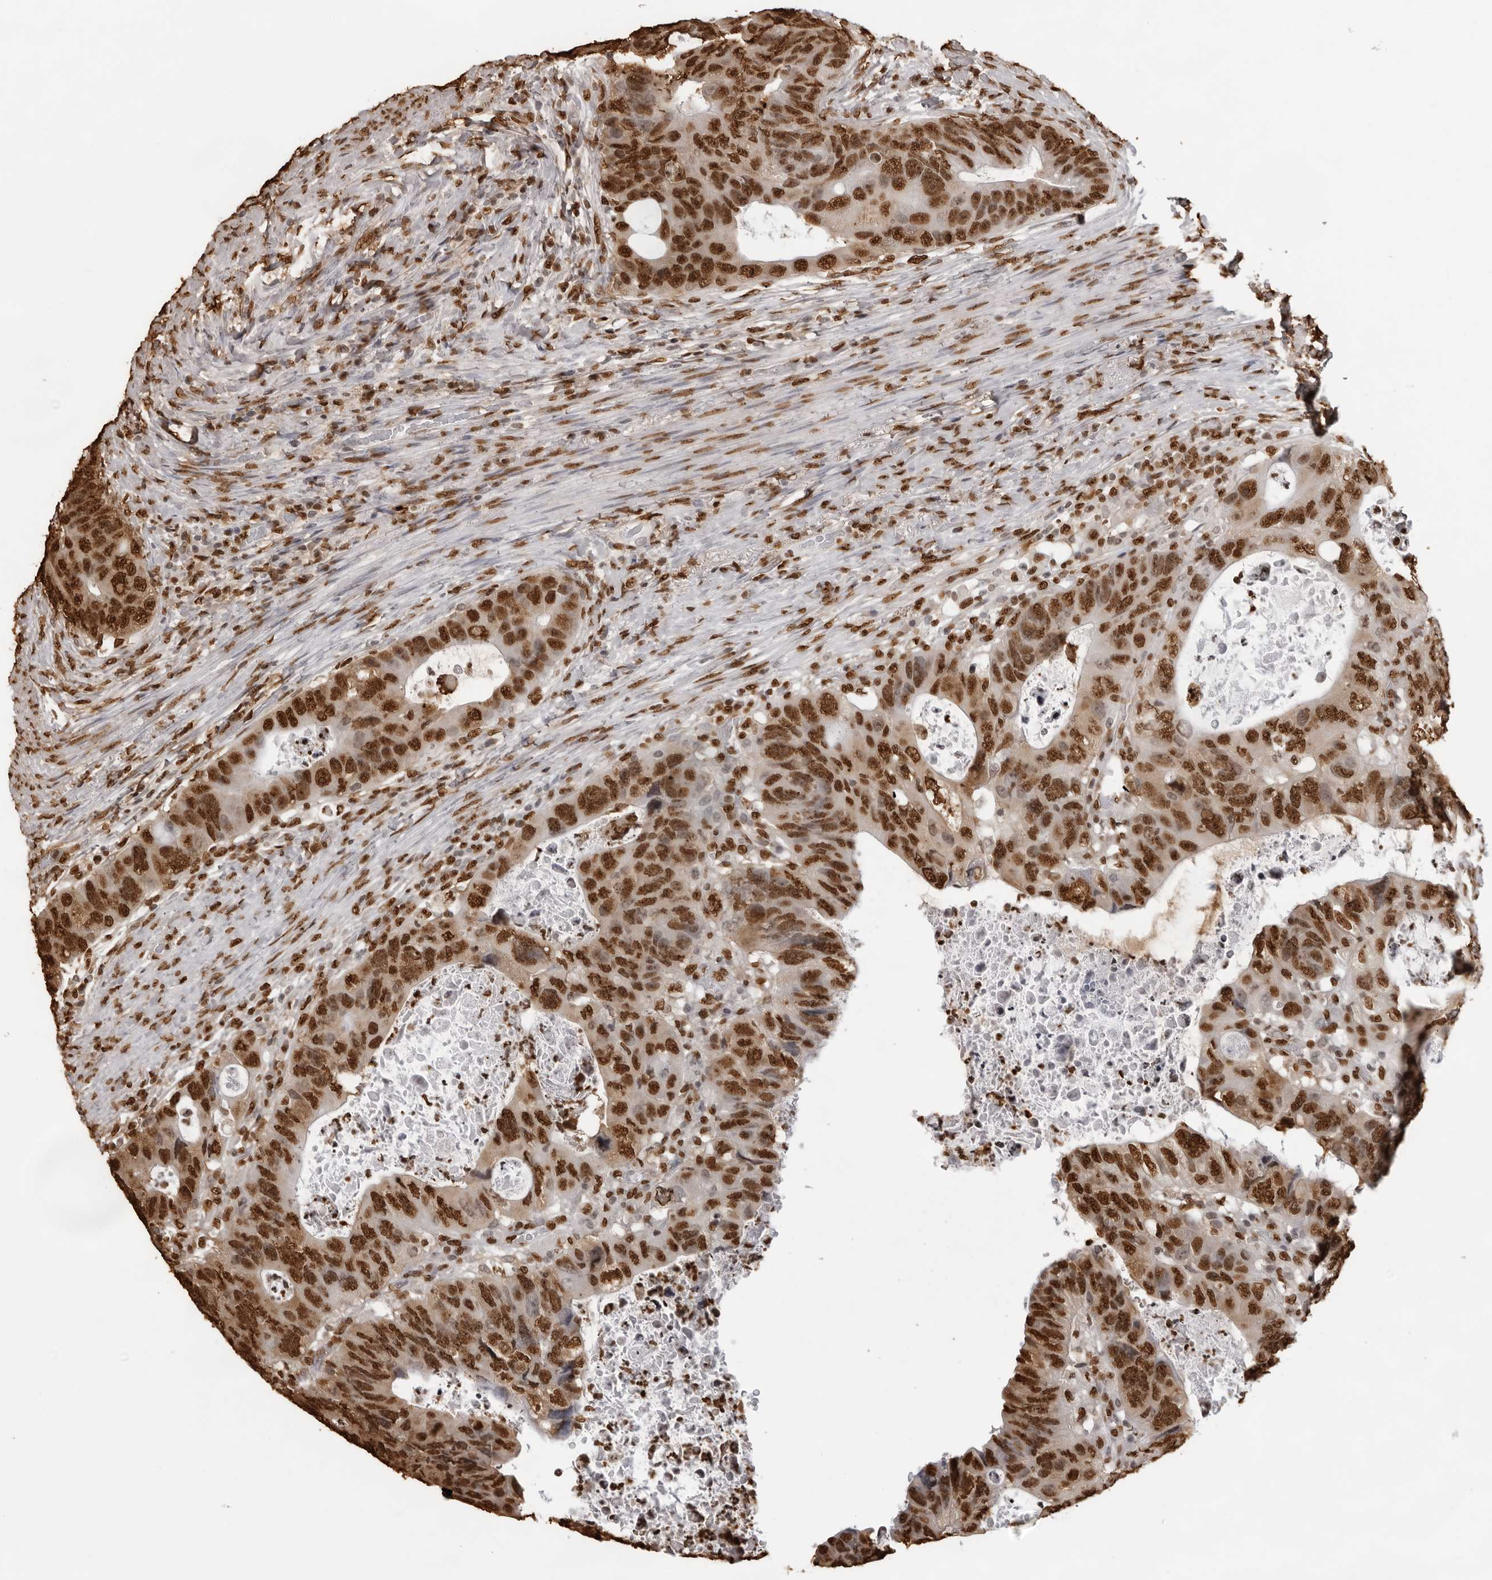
{"staining": {"intensity": "strong", "quantity": ">75%", "location": "nuclear"}, "tissue": "colorectal cancer", "cell_type": "Tumor cells", "image_type": "cancer", "snomed": [{"axis": "morphology", "description": "Adenocarcinoma, NOS"}, {"axis": "topography", "description": "Rectum"}], "caption": "A brown stain highlights strong nuclear expression of a protein in human colorectal adenocarcinoma tumor cells.", "gene": "ZFP91", "patient": {"sex": "male", "age": 59}}